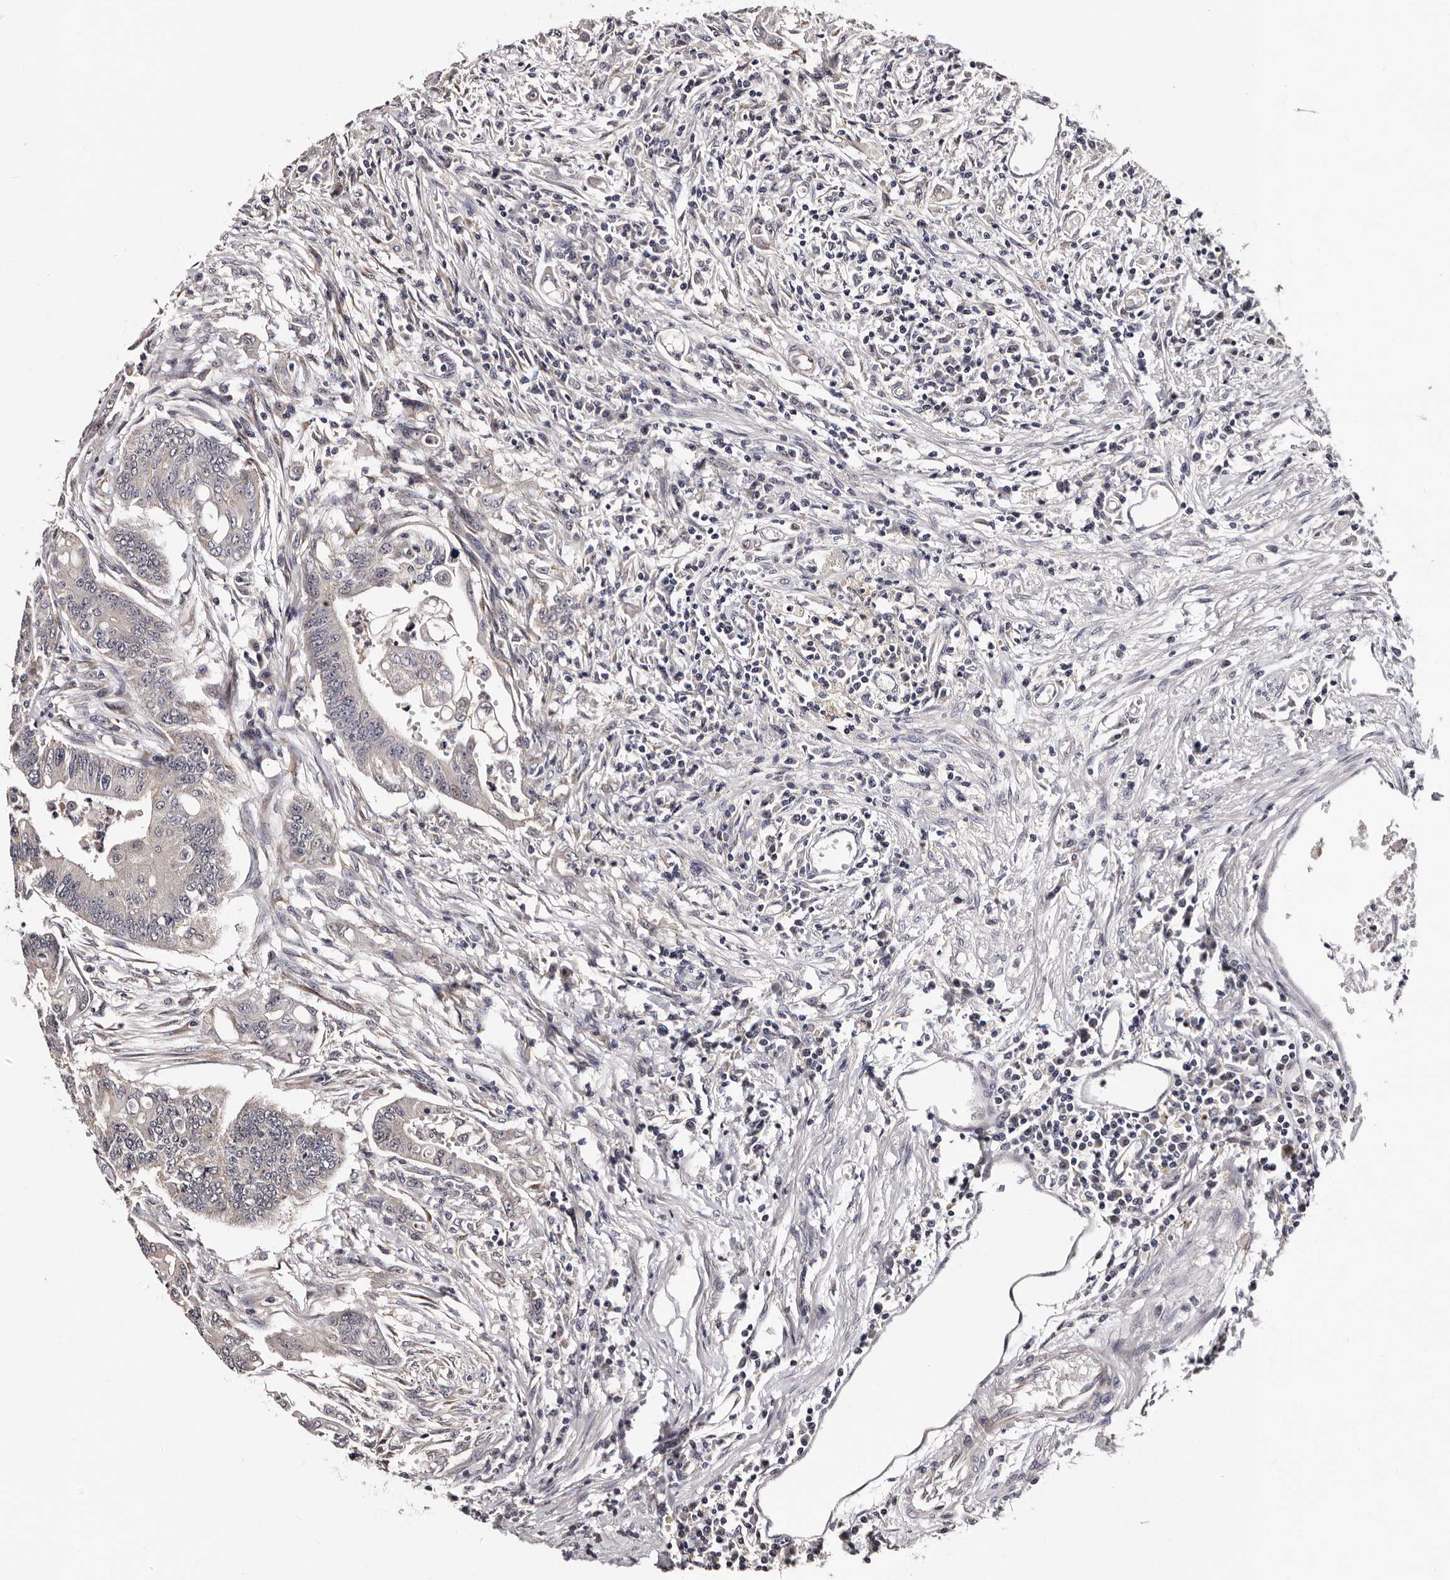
{"staining": {"intensity": "negative", "quantity": "none", "location": "none"}, "tissue": "colorectal cancer", "cell_type": "Tumor cells", "image_type": "cancer", "snomed": [{"axis": "morphology", "description": "Adenoma, NOS"}, {"axis": "morphology", "description": "Adenocarcinoma, NOS"}, {"axis": "topography", "description": "Colon"}], "caption": "Image shows no significant protein positivity in tumor cells of colorectal adenocarcinoma.", "gene": "GLRX3", "patient": {"sex": "male", "age": 79}}